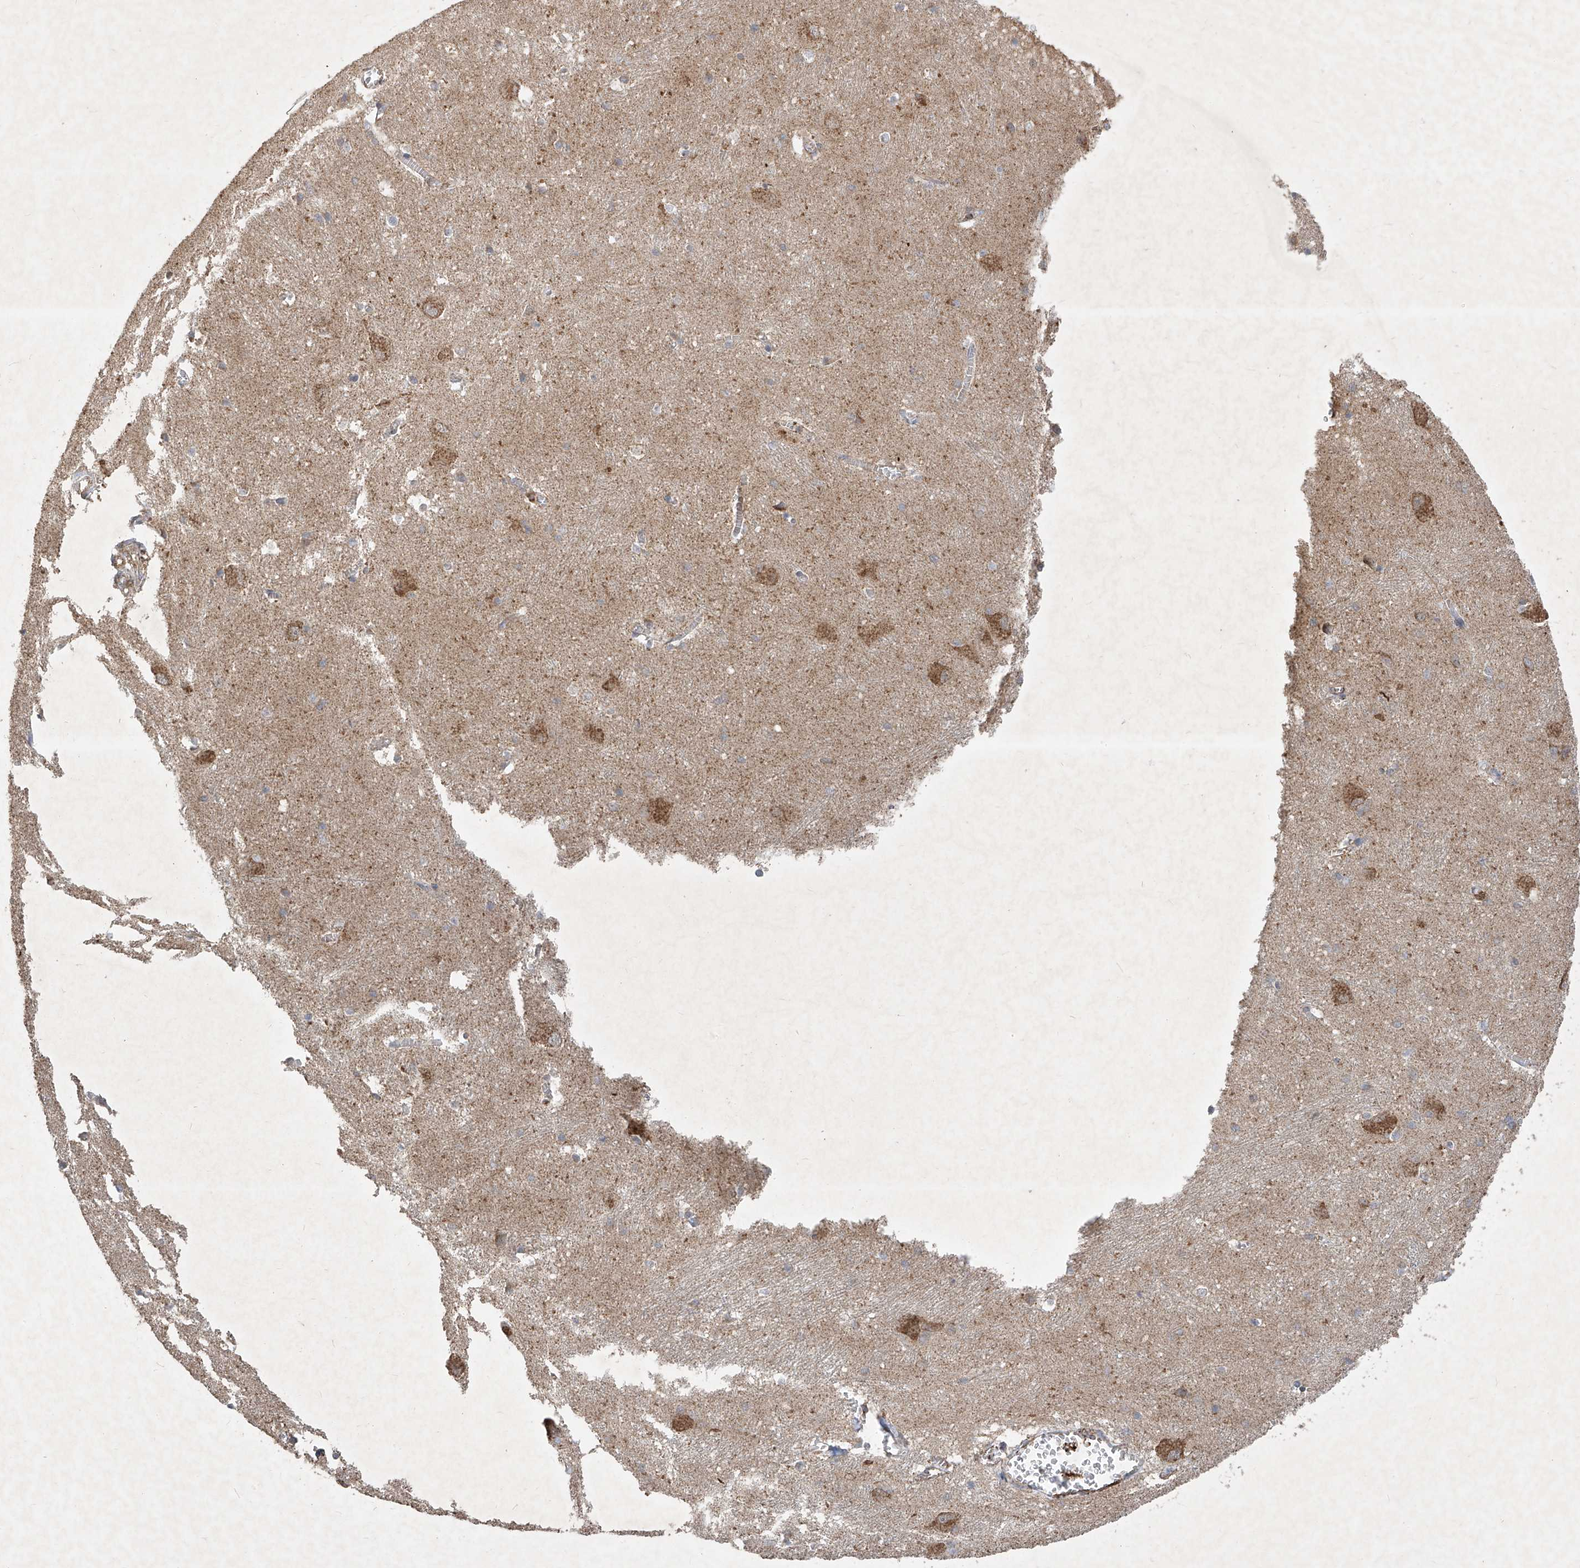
{"staining": {"intensity": "weak", "quantity": "25%-75%", "location": "cytoplasmic/membranous"}, "tissue": "caudate", "cell_type": "Glial cells", "image_type": "normal", "snomed": [{"axis": "morphology", "description": "Normal tissue, NOS"}, {"axis": "topography", "description": "Lateral ventricle wall"}], "caption": "IHC image of unremarkable human caudate stained for a protein (brown), which displays low levels of weak cytoplasmic/membranous staining in approximately 25%-75% of glial cells.", "gene": "UQCC1", "patient": {"sex": "male", "age": 37}}